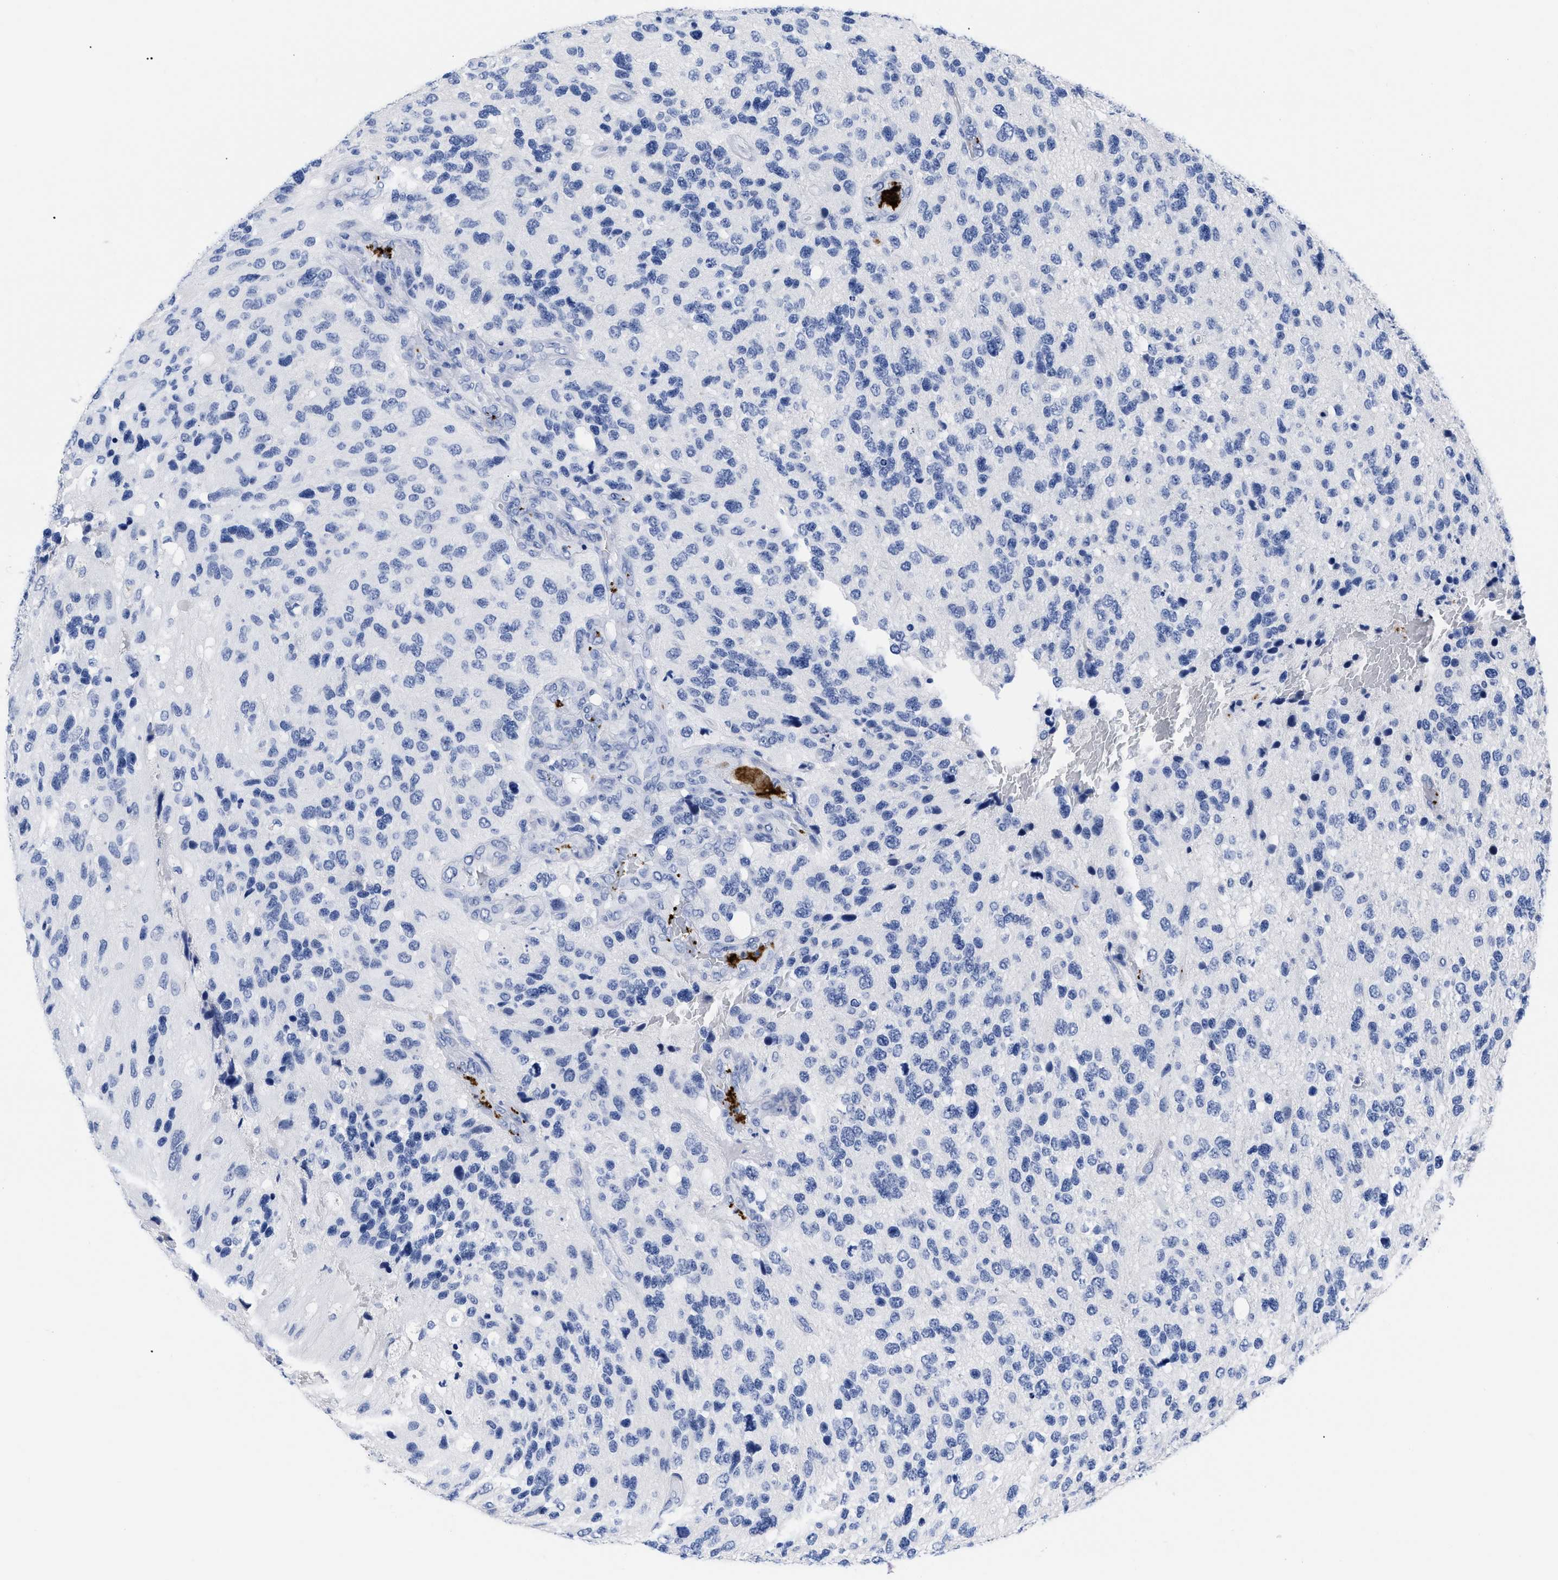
{"staining": {"intensity": "negative", "quantity": "none", "location": "none"}, "tissue": "glioma", "cell_type": "Tumor cells", "image_type": "cancer", "snomed": [{"axis": "morphology", "description": "Glioma, malignant, High grade"}, {"axis": "topography", "description": "Brain"}], "caption": "Human high-grade glioma (malignant) stained for a protein using immunohistochemistry displays no positivity in tumor cells.", "gene": "TREML1", "patient": {"sex": "female", "age": 58}}